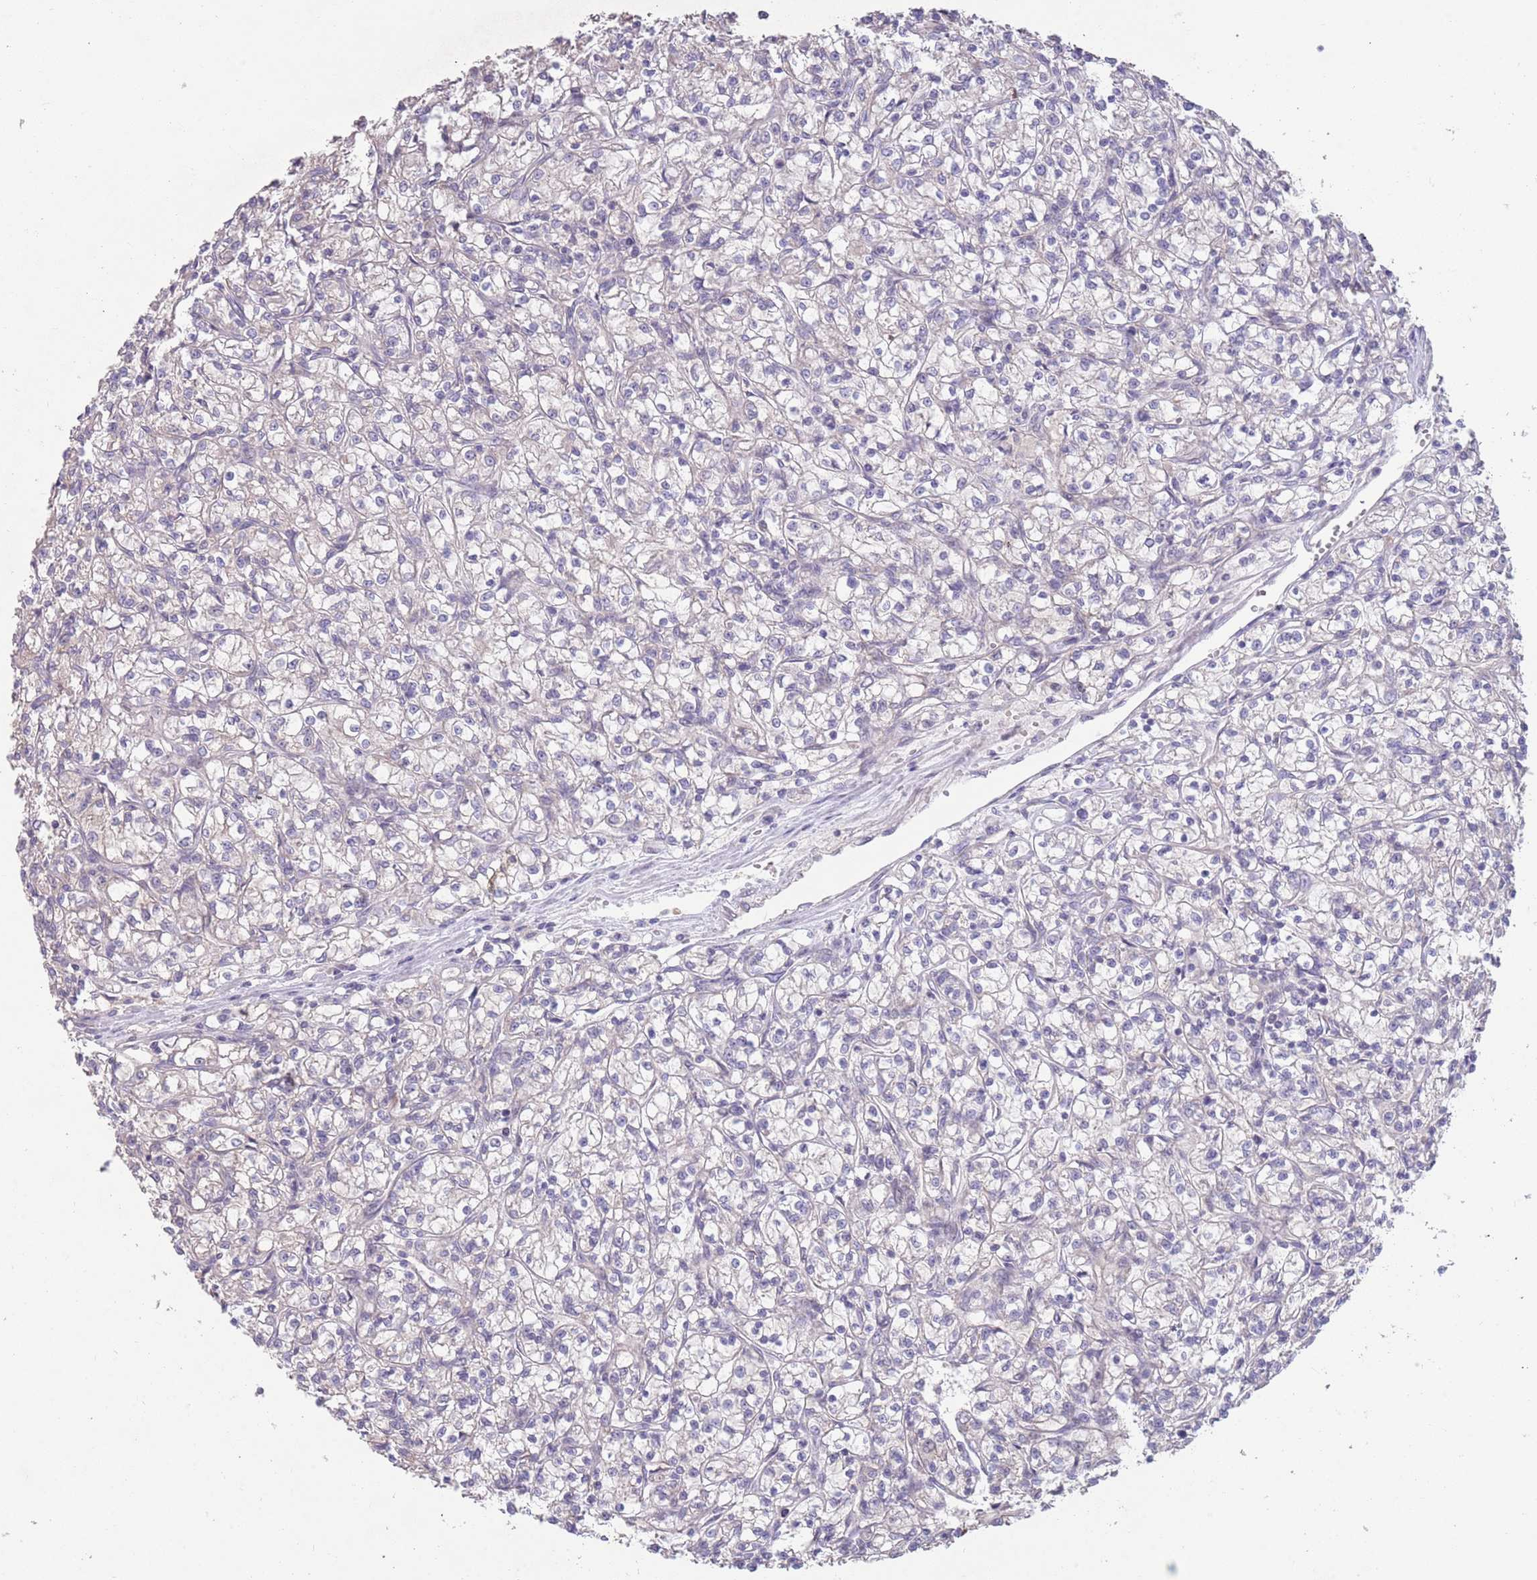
{"staining": {"intensity": "negative", "quantity": "none", "location": "none"}, "tissue": "renal cancer", "cell_type": "Tumor cells", "image_type": "cancer", "snomed": [{"axis": "morphology", "description": "Adenocarcinoma, NOS"}, {"axis": "topography", "description": "Kidney"}], "caption": "High power microscopy micrograph of an immunohistochemistry (IHC) micrograph of renal cancer, revealing no significant positivity in tumor cells.", "gene": "MEI1", "patient": {"sex": "female", "age": 59}}